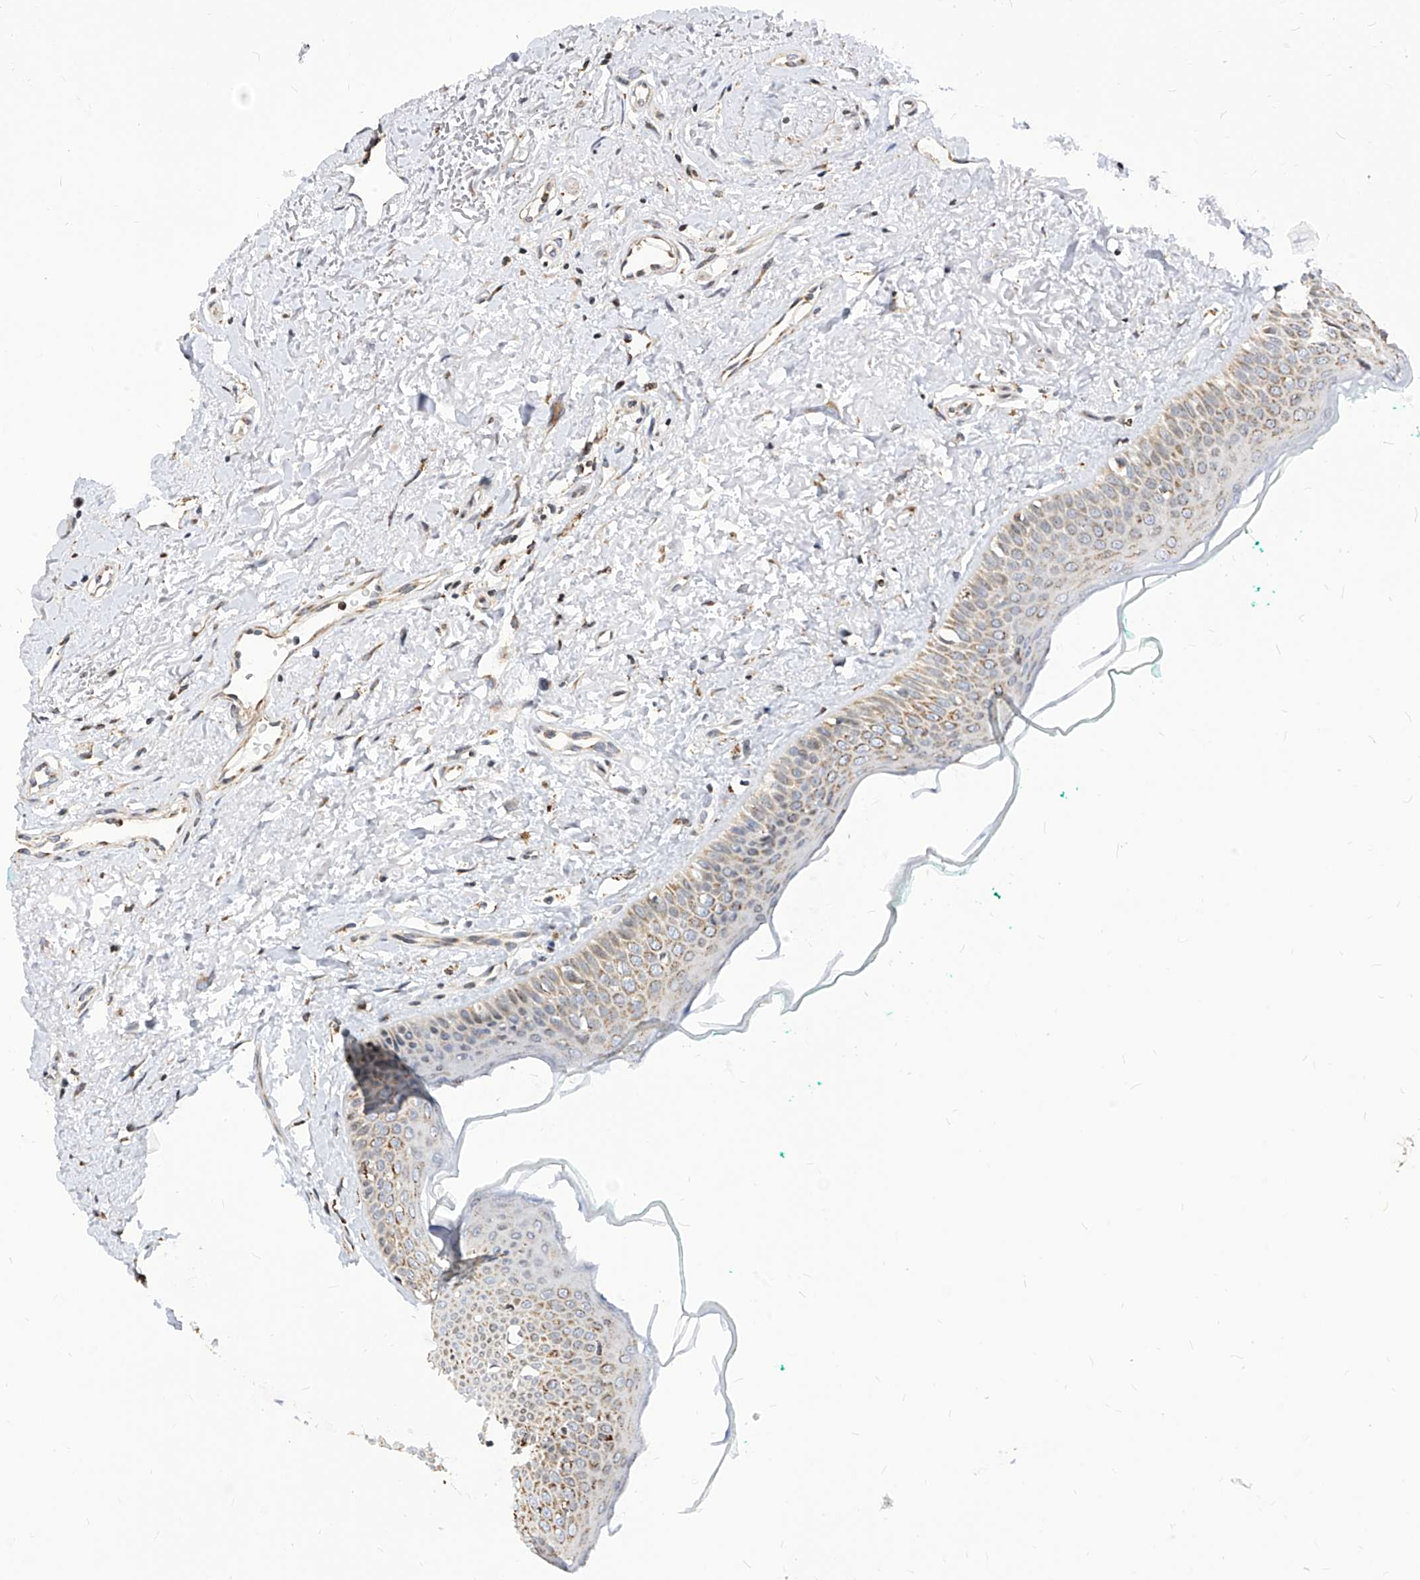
{"staining": {"intensity": "moderate", "quantity": ">75%", "location": "cytoplasmic/membranous"}, "tissue": "oral mucosa", "cell_type": "Squamous epithelial cells", "image_type": "normal", "snomed": [{"axis": "morphology", "description": "Normal tissue, NOS"}, {"axis": "topography", "description": "Oral tissue"}], "caption": "Protein expression analysis of unremarkable oral mucosa demonstrates moderate cytoplasmic/membranous positivity in about >75% of squamous epithelial cells.", "gene": "TTLL8", "patient": {"sex": "female", "age": 70}}